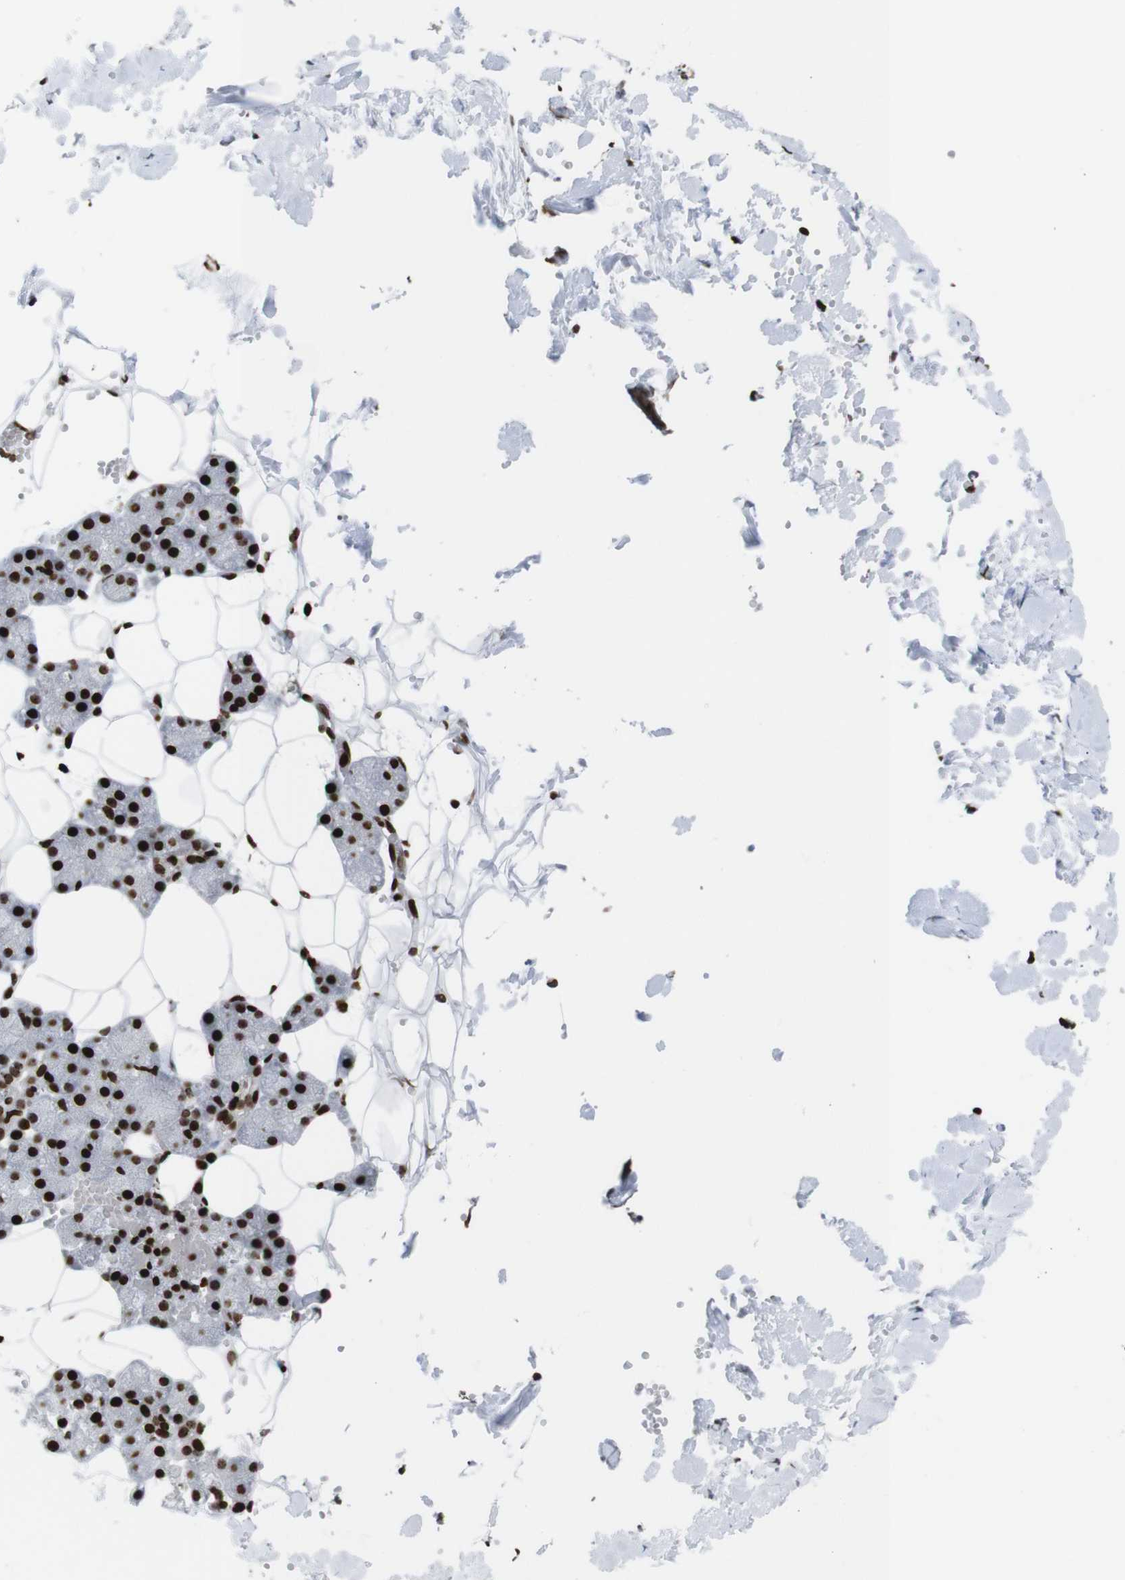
{"staining": {"intensity": "strong", "quantity": ">75%", "location": "nuclear"}, "tissue": "salivary gland", "cell_type": "Glandular cells", "image_type": "normal", "snomed": [{"axis": "morphology", "description": "Normal tissue, NOS"}, {"axis": "topography", "description": "Salivary gland"}], "caption": "Immunohistochemical staining of benign human salivary gland shows high levels of strong nuclear expression in approximately >75% of glandular cells. The protein is shown in brown color, while the nuclei are stained blue.", "gene": "H1", "patient": {"sex": "male", "age": 62}}